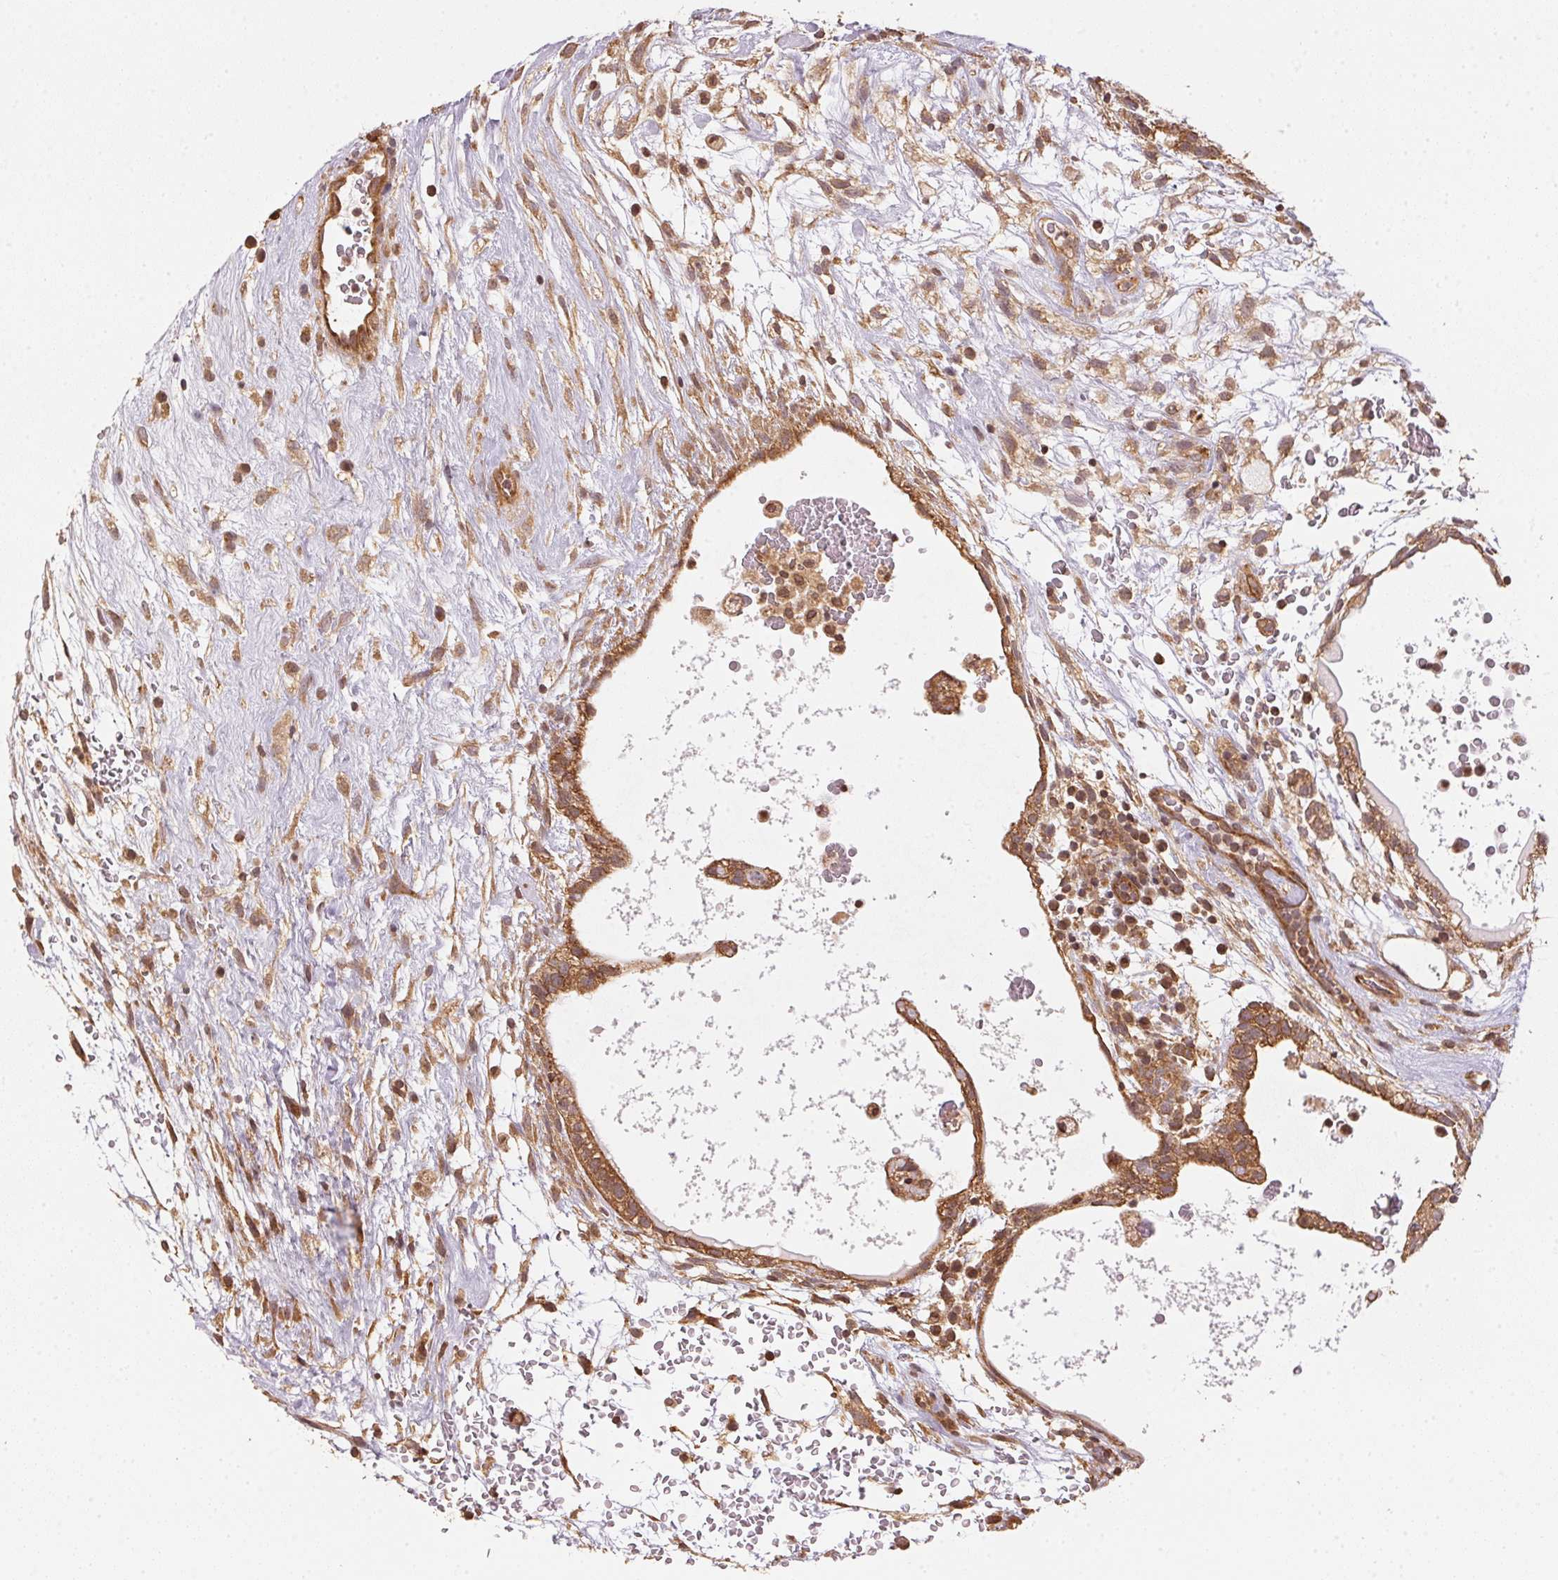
{"staining": {"intensity": "strong", "quantity": ">75%", "location": "cytoplasmic/membranous"}, "tissue": "testis cancer", "cell_type": "Tumor cells", "image_type": "cancer", "snomed": [{"axis": "morphology", "description": "Normal tissue, NOS"}, {"axis": "morphology", "description": "Carcinoma, Embryonal, NOS"}, {"axis": "topography", "description": "Testis"}], "caption": "About >75% of tumor cells in human testis cancer display strong cytoplasmic/membranous protein staining as visualized by brown immunohistochemical staining.", "gene": "STRN4", "patient": {"sex": "male", "age": 32}}